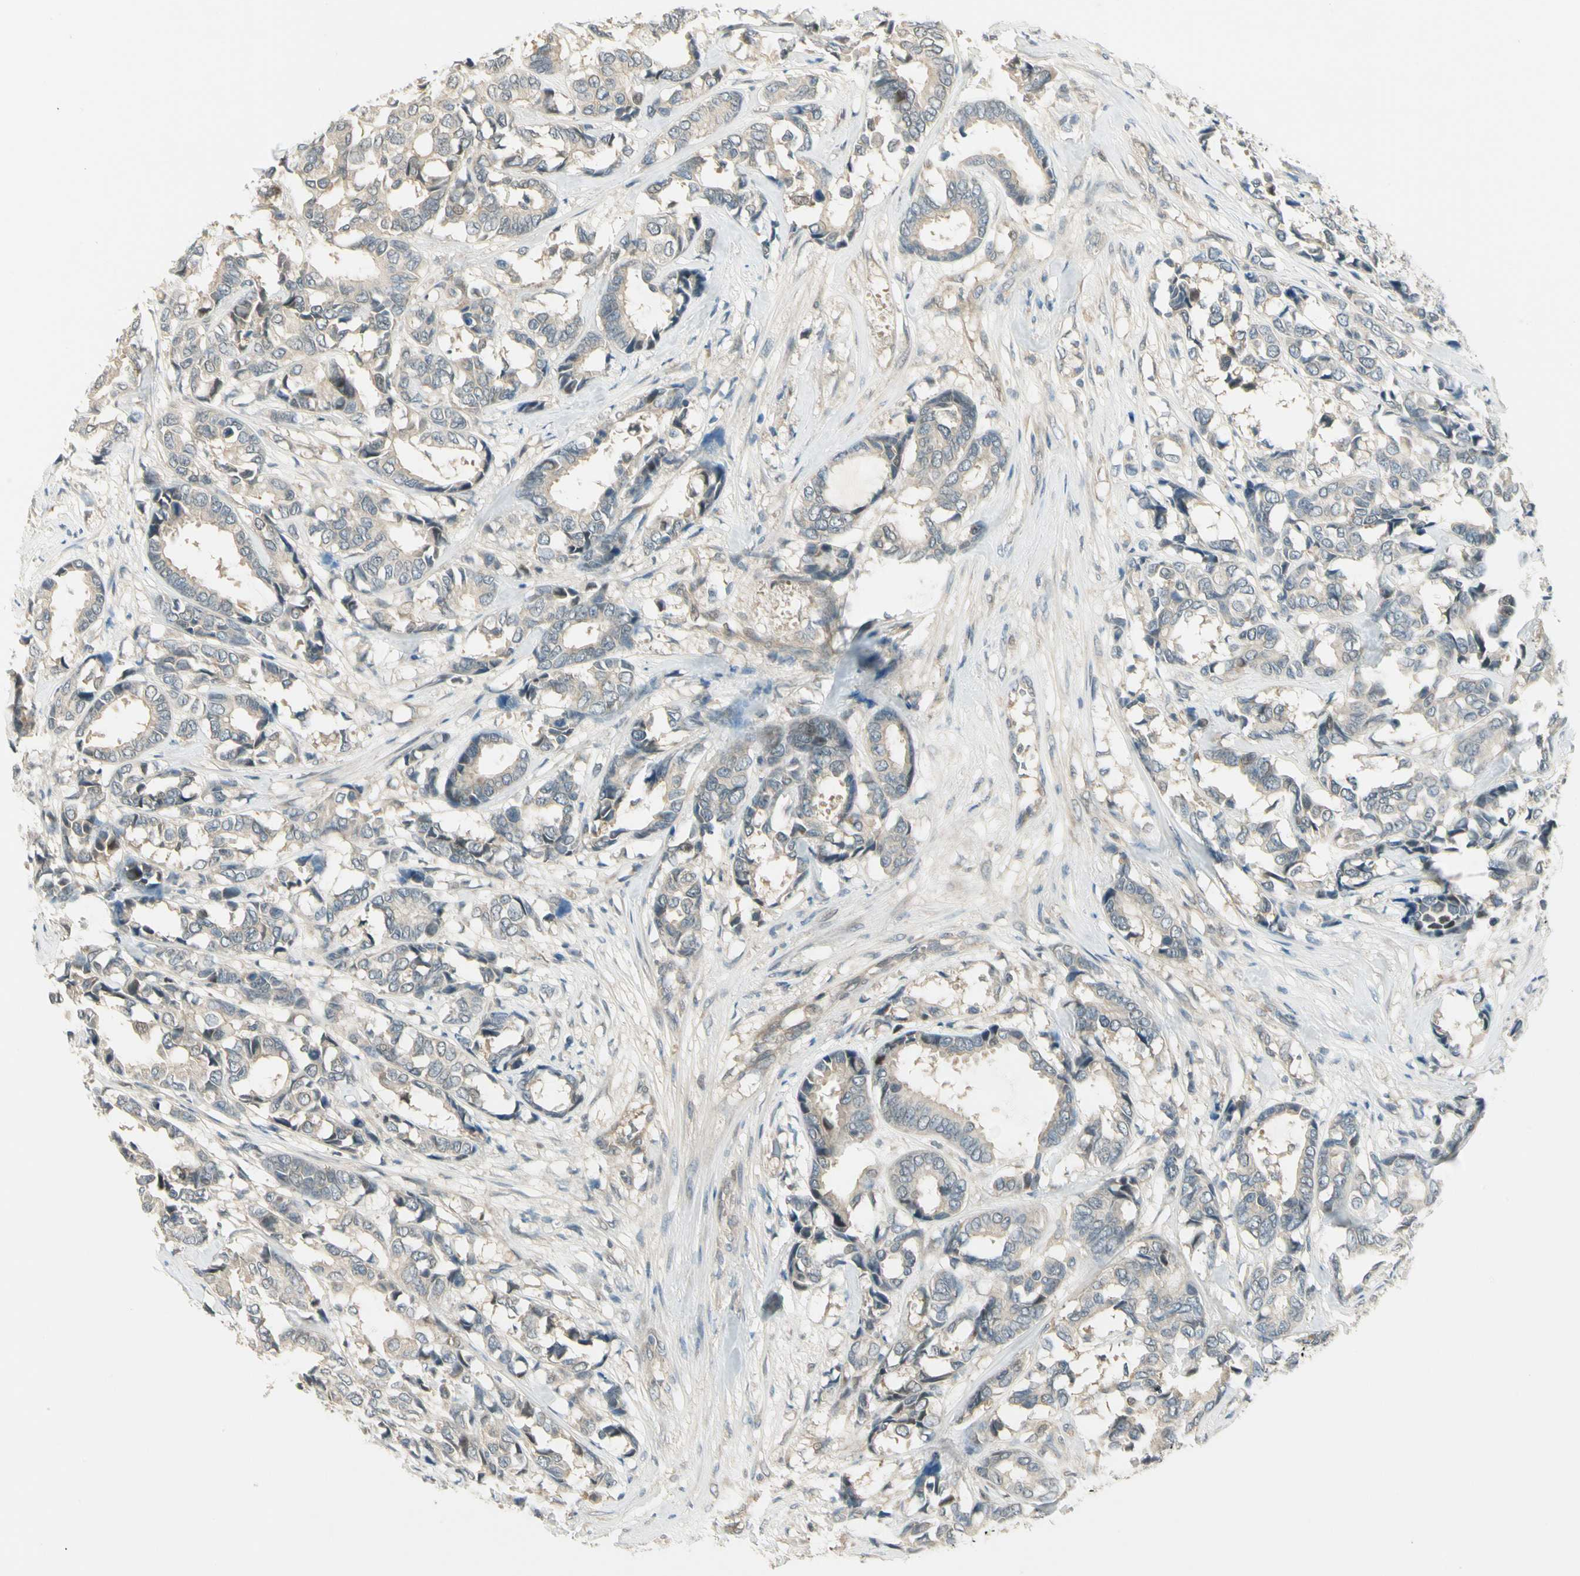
{"staining": {"intensity": "negative", "quantity": "none", "location": "none"}, "tissue": "breast cancer", "cell_type": "Tumor cells", "image_type": "cancer", "snomed": [{"axis": "morphology", "description": "Duct carcinoma"}, {"axis": "topography", "description": "Breast"}], "caption": "IHC micrograph of neoplastic tissue: human breast cancer (infiltrating ductal carcinoma) stained with DAB (3,3'-diaminobenzidine) reveals no significant protein positivity in tumor cells.", "gene": "EPHB3", "patient": {"sex": "female", "age": 87}}